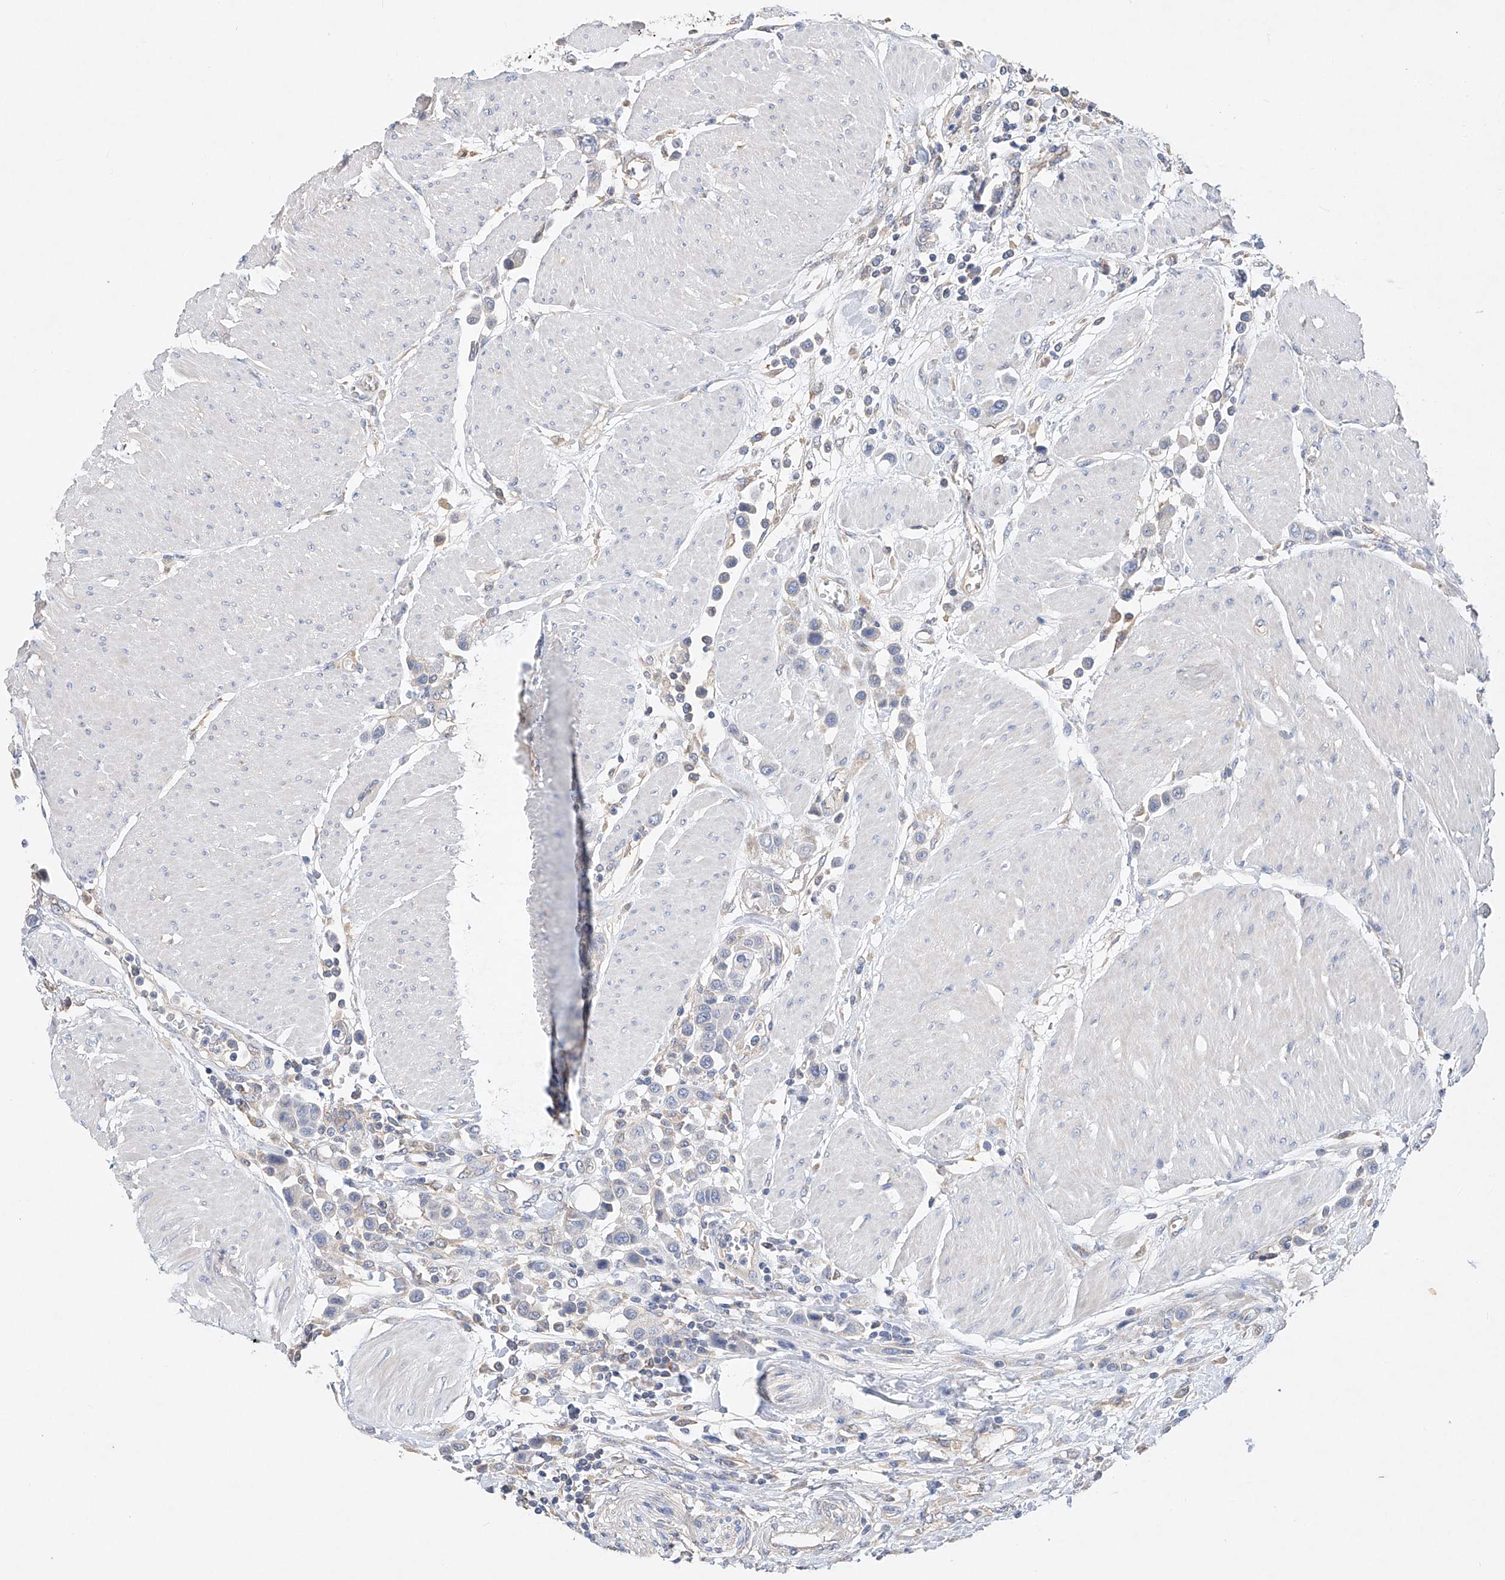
{"staining": {"intensity": "negative", "quantity": "none", "location": "none"}, "tissue": "urothelial cancer", "cell_type": "Tumor cells", "image_type": "cancer", "snomed": [{"axis": "morphology", "description": "Urothelial carcinoma, High grade"}, {"axis": "topography", "description": "Urinary bladder"}], "caption": "High magnification brightfield microscopy of high-grade urothelial carcinoma stained with DAB (brown) and counterstained with hematoxylin (blue): tumor cells show no significant staining. (DAB (3,3'-diaminobenzidine) immunohistochemistry, high magnification).", "gene": "AMD1", "patient": {"sex": "male", "age": 50}}